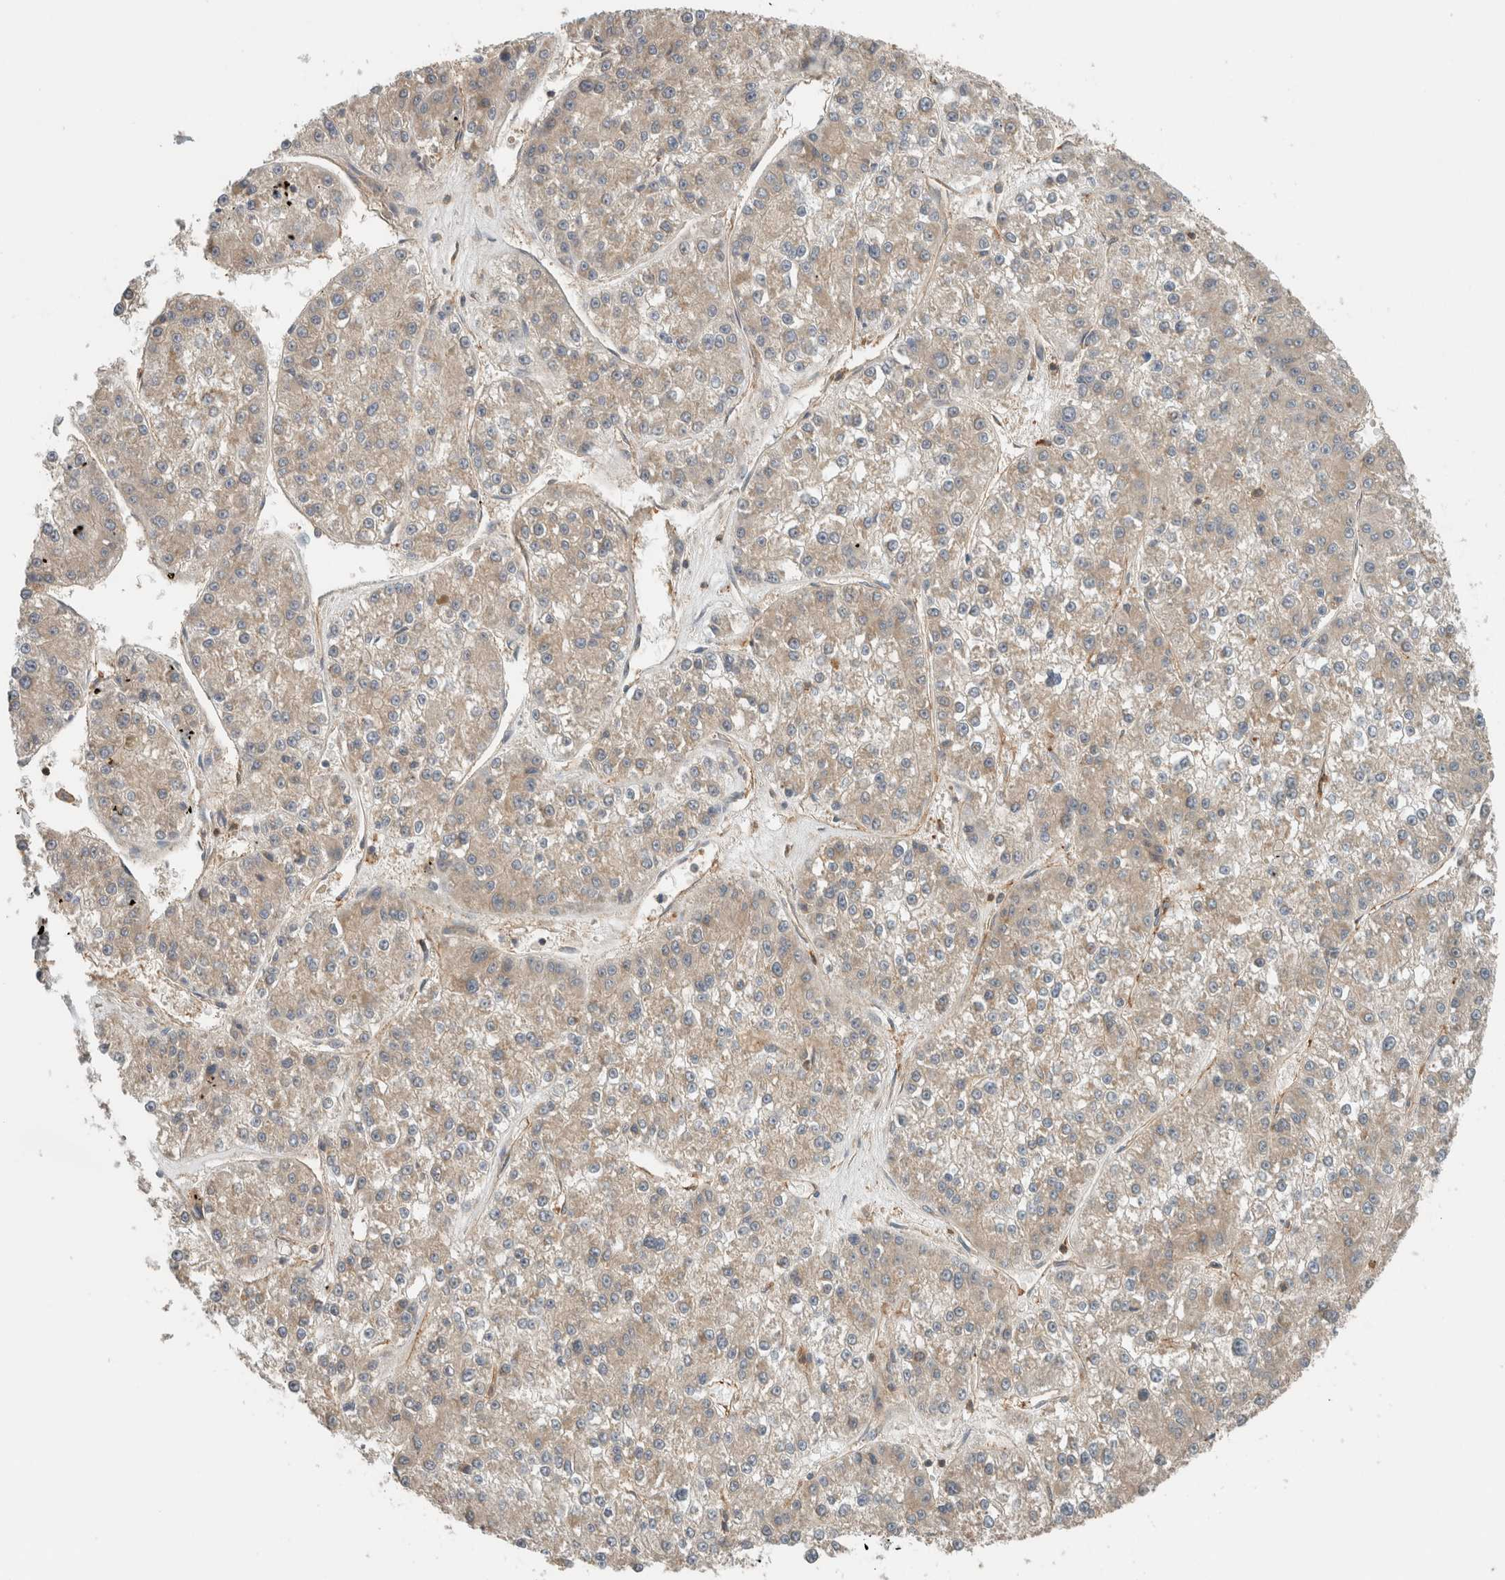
{"staining": {"intensity": "weak", "quantity": "25%-75%", "location": "cytoplasmic/membranous"}, "tissue": "liver cancer", "cell_type": "Tumor cells", "image_type": "cancer", "snomed": [{"axis": "morphology", "description": "Carcinoma, Hepatocellular, NOS"}, {"axis": "topography", "description": "Liver"}], "caption": "Weak cytoplasmic/membranous staining is seen in about 25%-75% of tumor cells in liver hepatocellular carcinoma.", "gene": "PFDN4", "patient": {"sex": "female", "age": 73}}